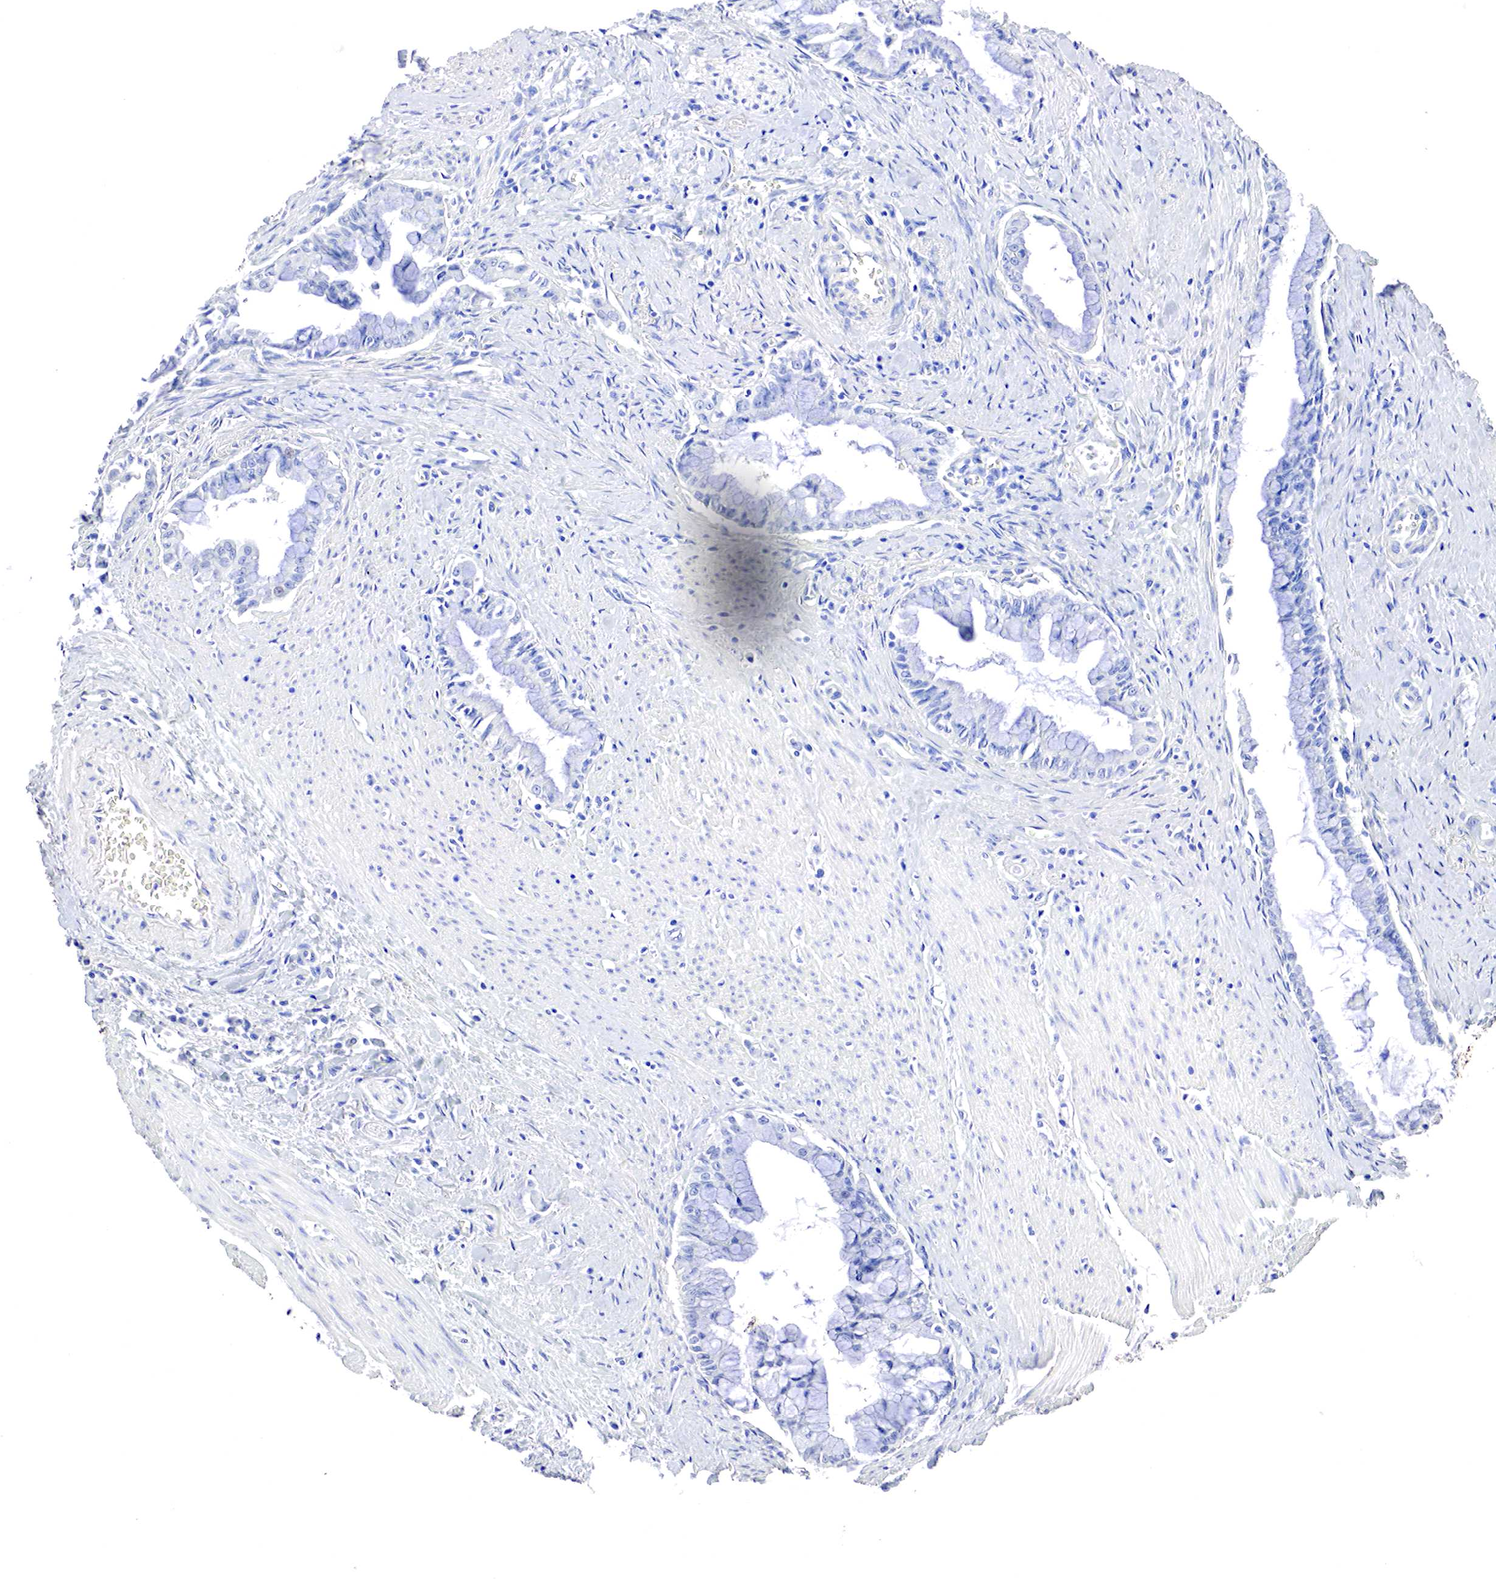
{"staining": {"intensity": "negative", "quantity": "none", "location": "none"}, "tissue": "pancreatic cancer", "cell_type": "Tumor cells", "image_type": "cancer", "snomed": [{"axis": "morphology", "description": "Adenocarcinoma, NOS"}, {"axis": "topography", "description": "Pancreas"}], "caption": "This is an IHC micrograph of human pancreatic cancer. There is no staining in tumor cells.", "gene": "OTC", "patient": {"sex": "male", "age": 59}}